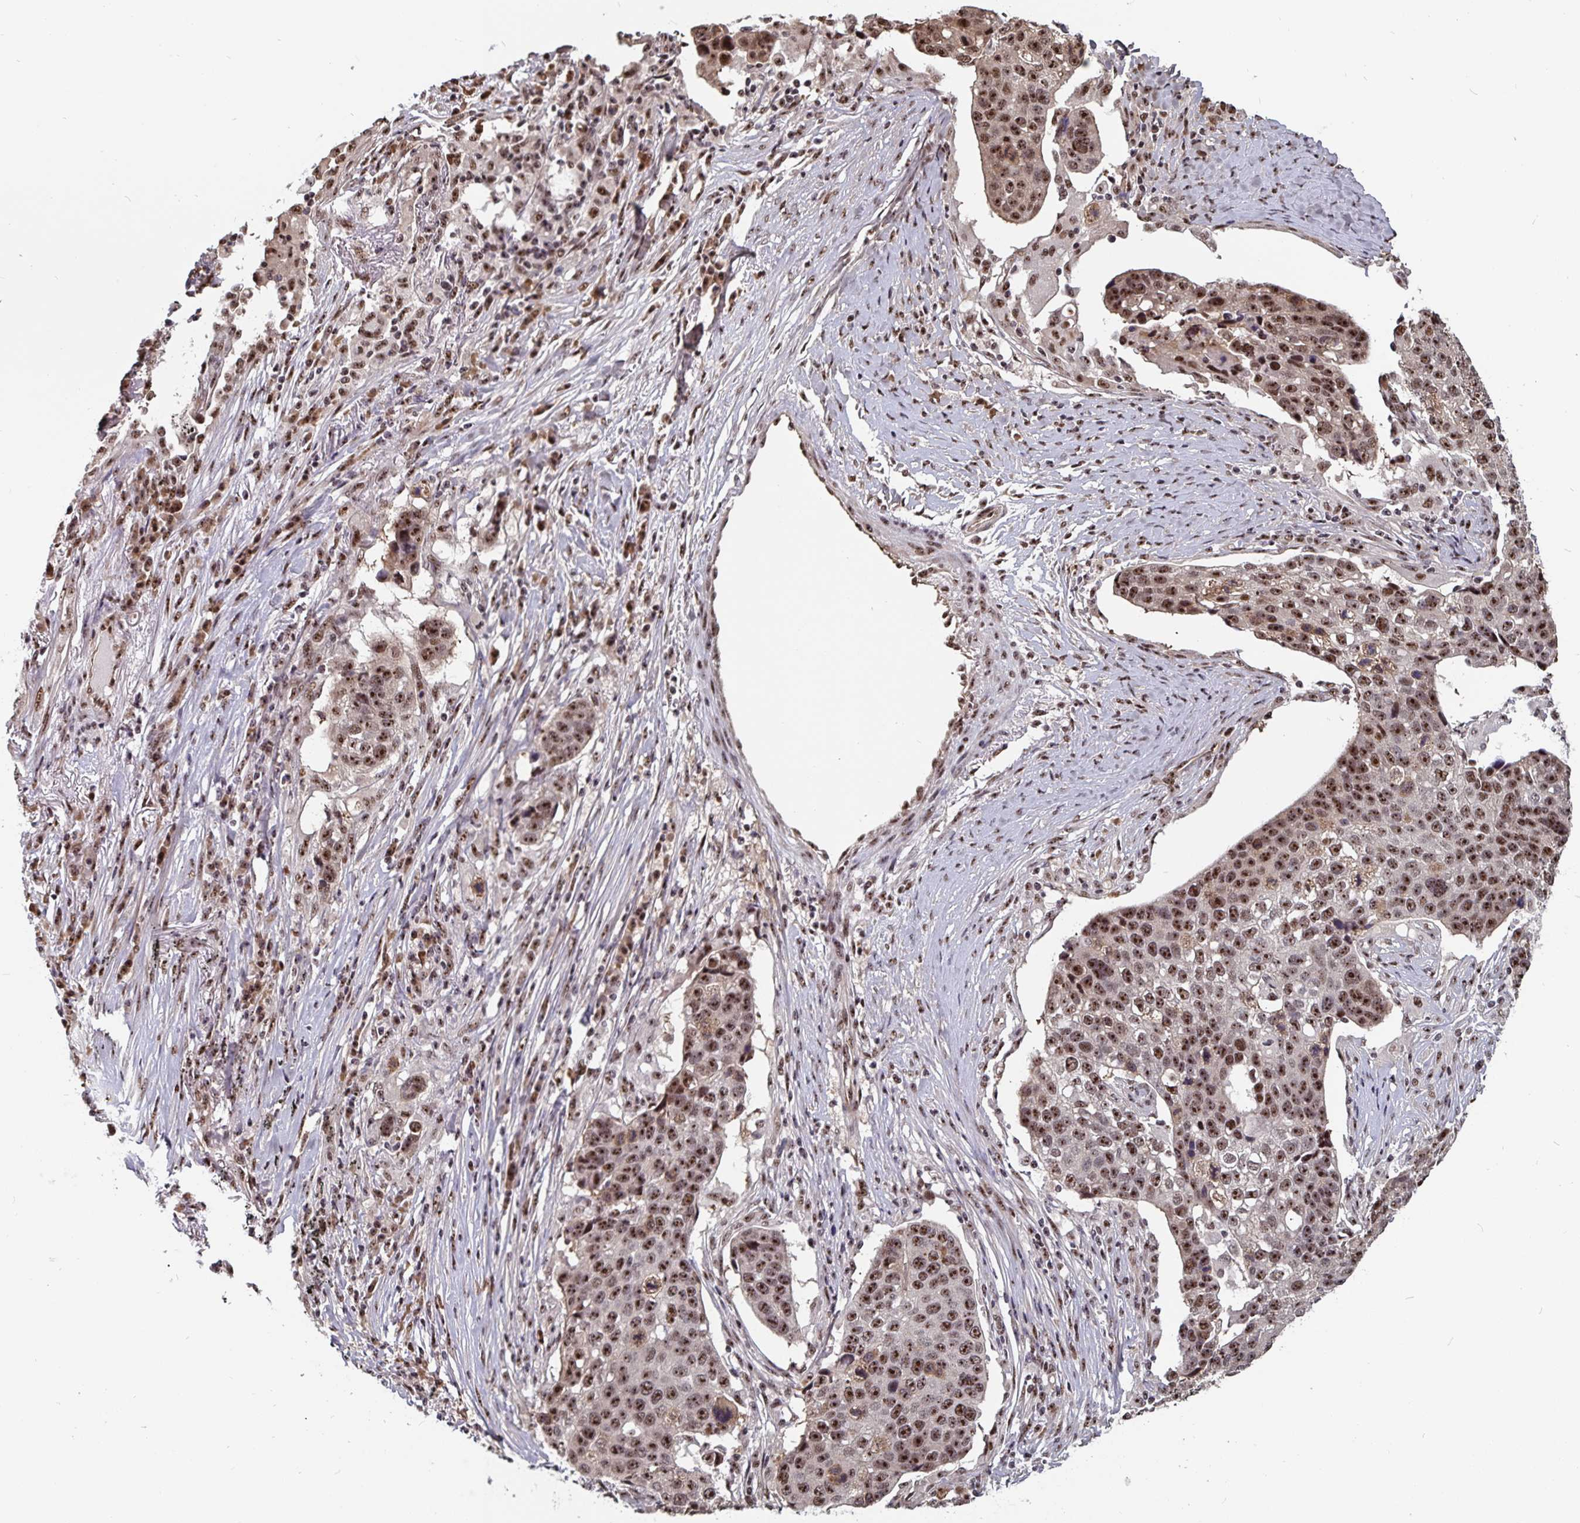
{"staining": {"intensity": "moderate", "quantity": ">75%", "location": "nuclear"}, "tissue": "lung cancer", "cell_type": "Tumor cells", "image_type": "cancer", "snomed": [{"axis": "morphology", "description": "Squamous cell carcinoma, NOS"}, {"axis": "topography", "description": "Lymph node"}, {"axis": "topography", "description": "Lung"}], "caption": "A high-resolution micrograph shows immunohistochemistry (IHC) staining of lung squamous cell carcinoma, which demonstrates moderate nuclear staining in approximately >75% of tumor cells. (IHC, brightfield microscopy, high magnification).", "gene": "LAS1L", "patient": {"sex": "male", "age": 61}}